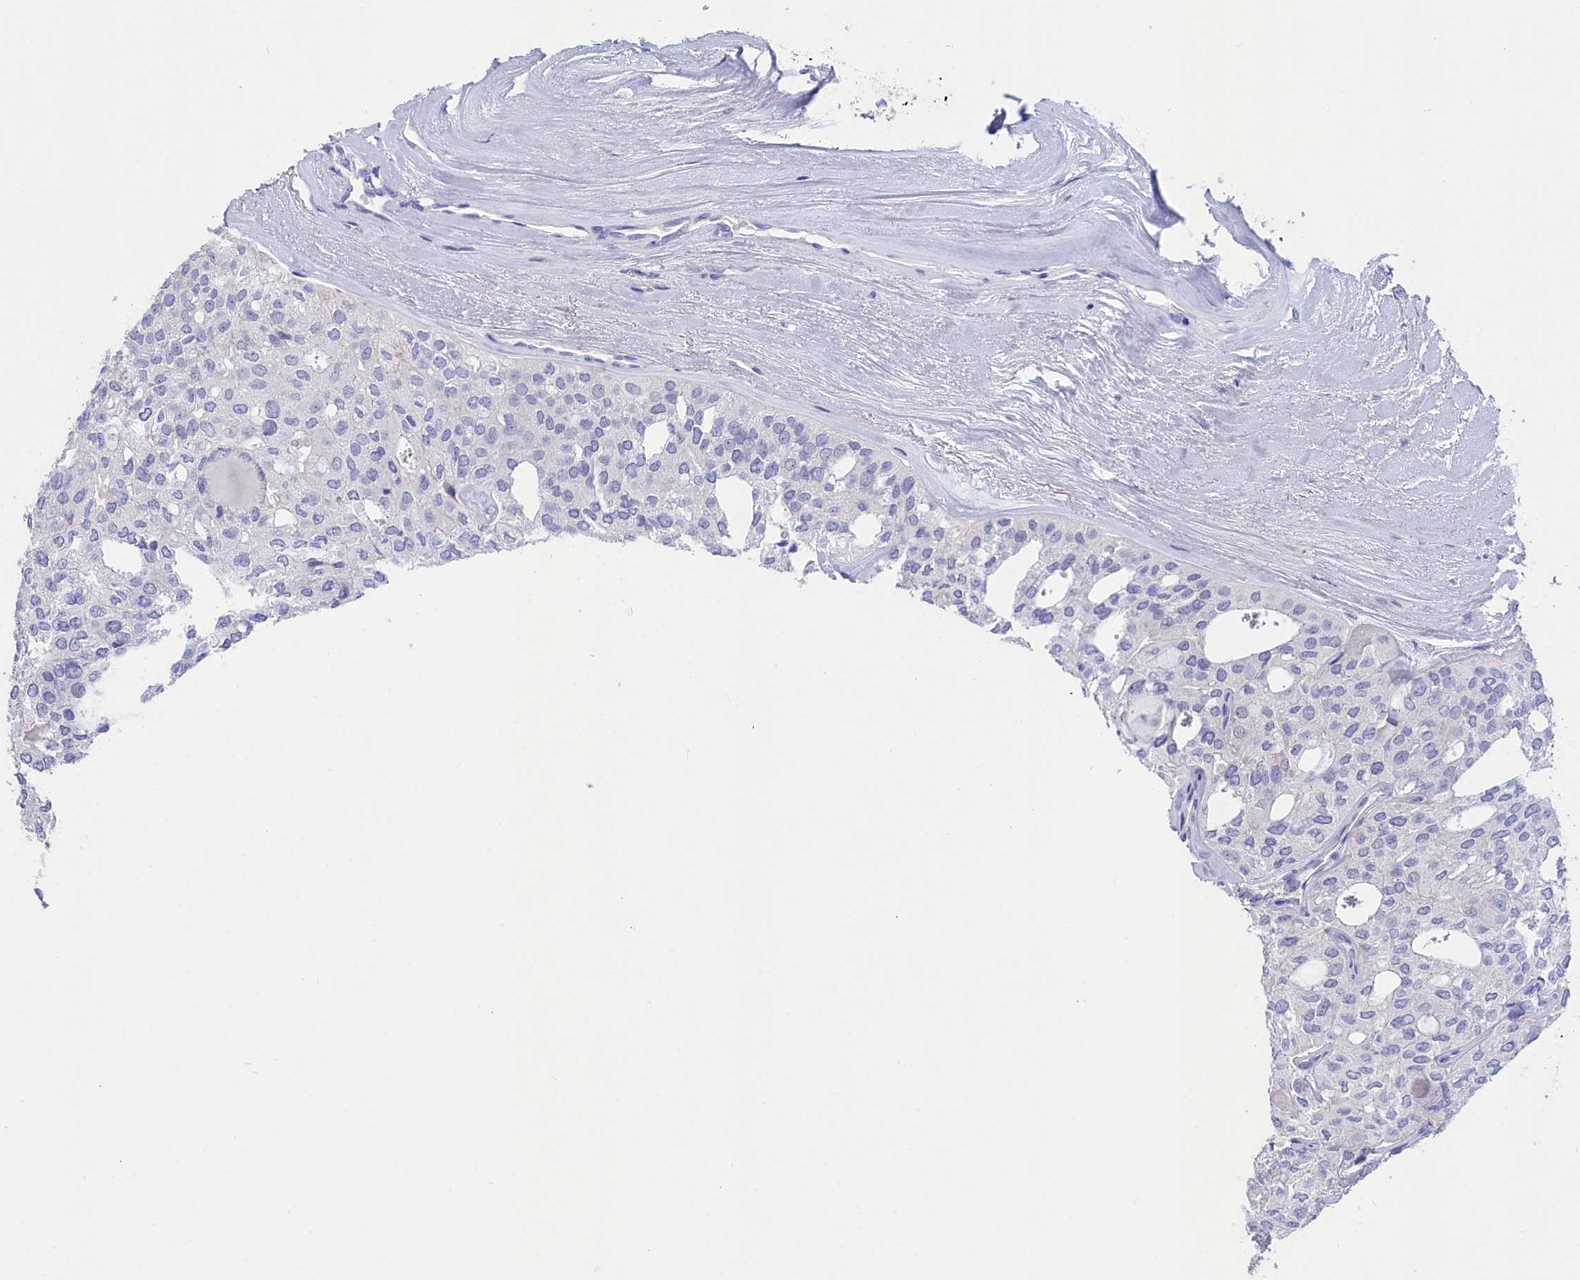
{"staining": {"intensity": "negative", "quantity": "none", "location": "none"}, "tissue": "thyroid cancer", "cell_type": "Tumor cells", "image_type": "cancer", "snomed": [{"axis": "morphology", "description": "Follicular adenoma carcinoma, NOS"}, {"axis": "topography", "description": "Thyroid gland"}], "caption": "Immunohistochemistry photomicrograph of human thyroid cancer stained for a protein (brown), which displays no positivity in tumor cells.", "gene": "PRDM12", "patient": {"sex": "male", "age": 75}}